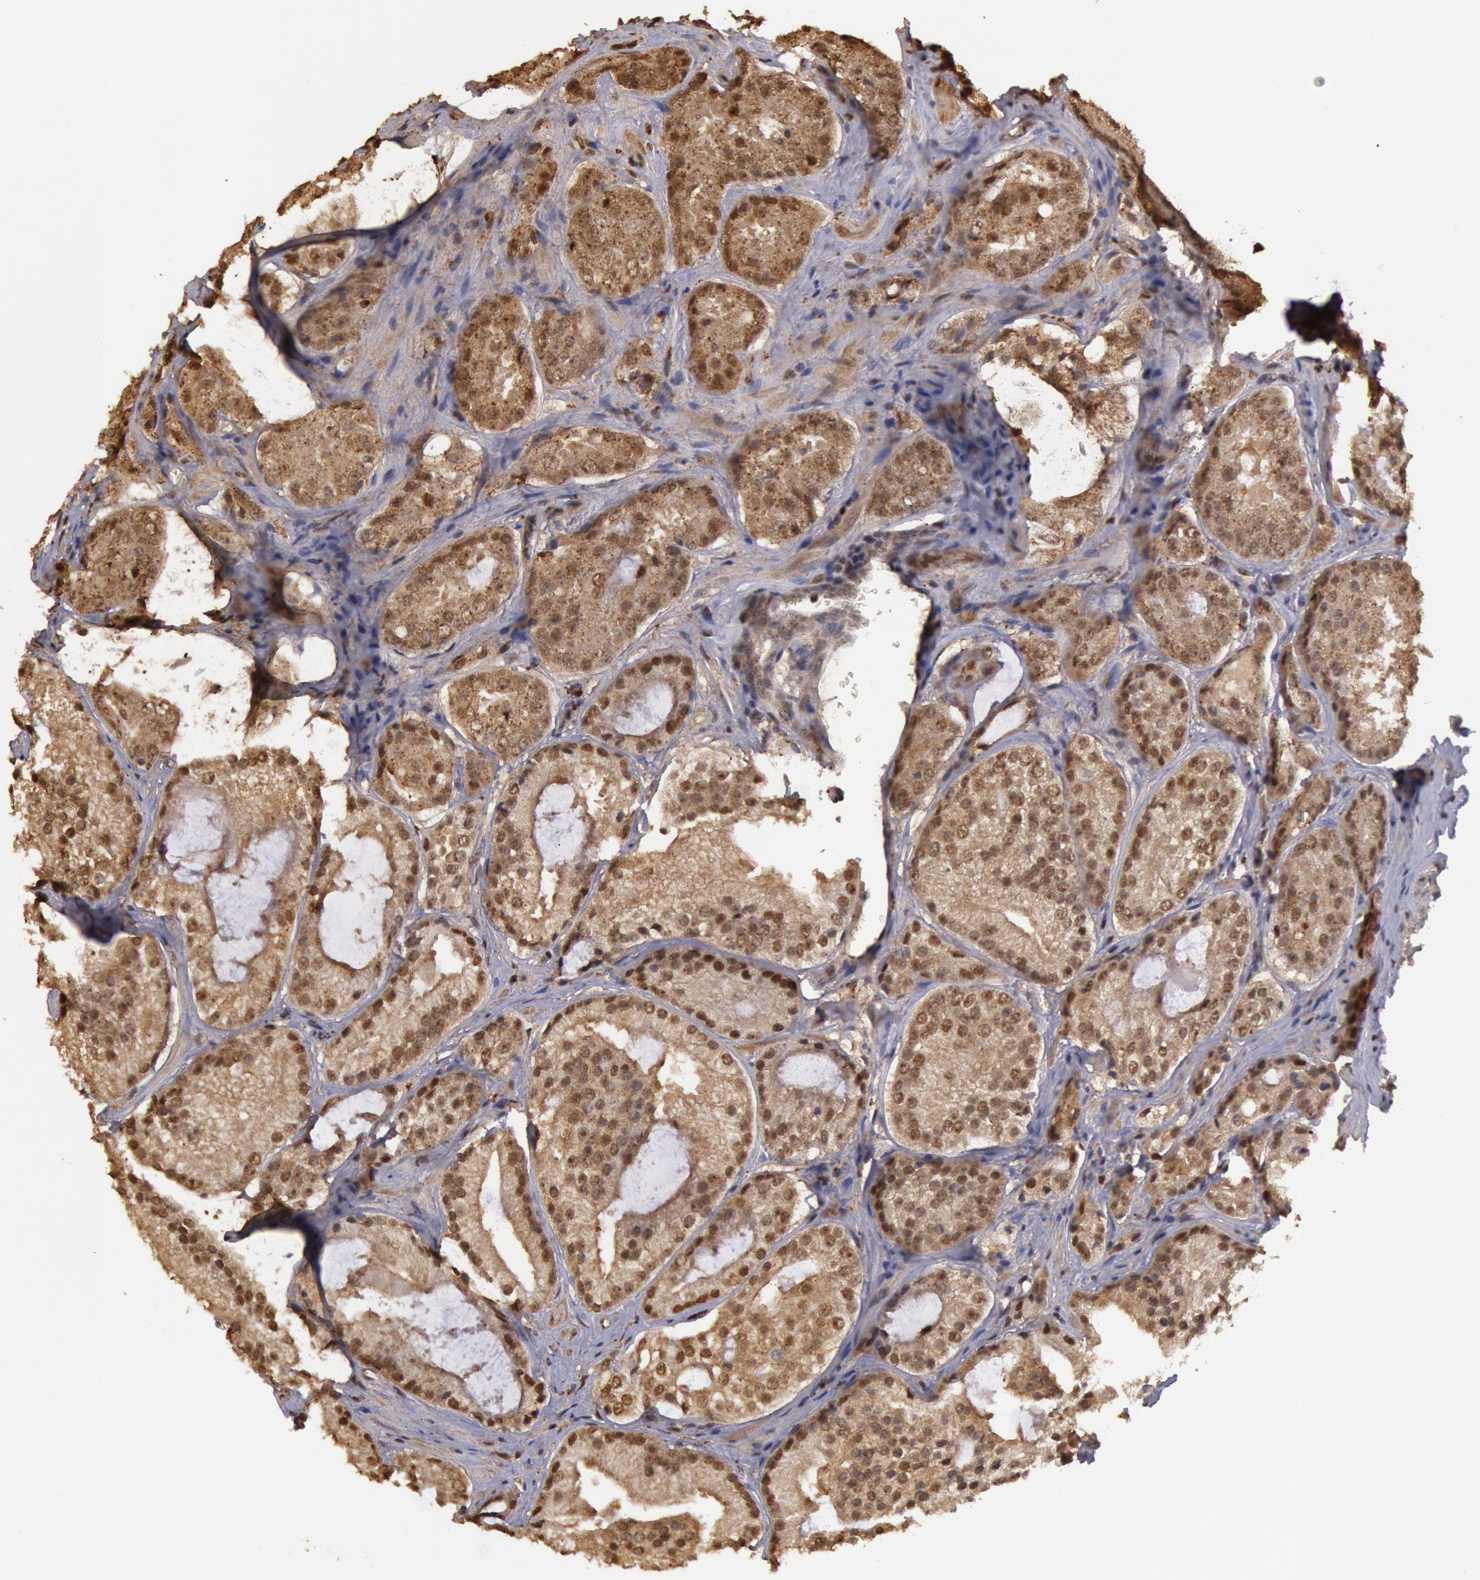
{"staining": {"intensity": "moderate", "quantity": ">75%", "location": "nuclear"}, "tissue": "prostate cancer", "cell_type": "Tumor cells", "image_type": "cancer", "snomed": [{"axis": "morphology", "description": "Adenocarcinoma, Medium grade"}, {"axis": "topography", "description": "Prostate"}], "caption": "Human prostate adenocarcinoma (medium-grade) stained with a brown dye demonstrates moderate nuclear positive expression in approximately >75% of tumor cells.", "gene": "LIG4", "patient": {"sex": "male", "age": 60}}